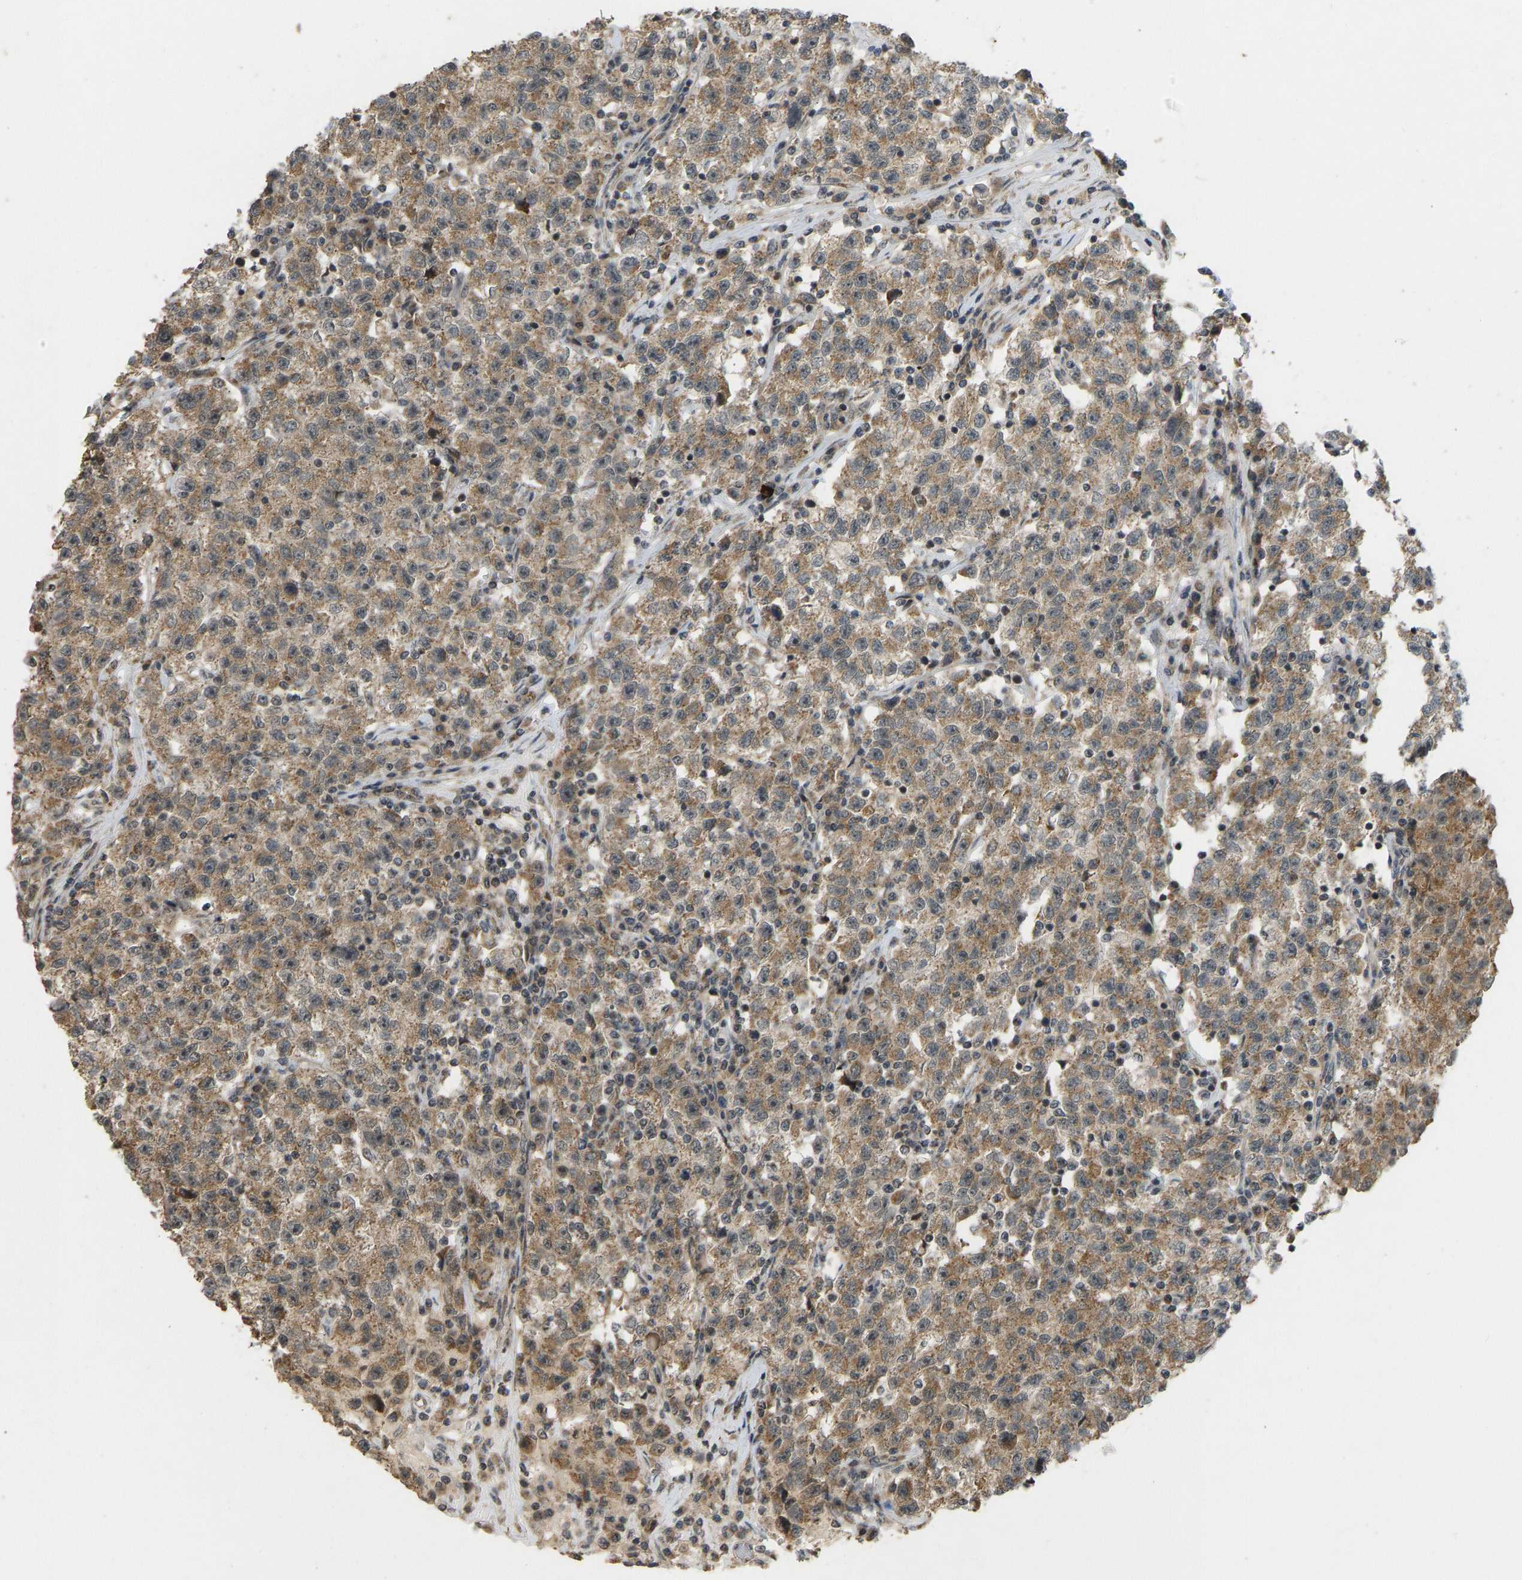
{"staining": {"intensity": "moderate", "quantity": ">75%", "location": "cytoplasmic/membranous"}, "tissue": "testis cancer", "cell_type": "Tumor cells", "image_type": "cancer", "snomed": [{"axis": "morphology", "description": "Seminoma, NOS"}, {"axis": "topography", "description": "Testis"}], "caption": "A brown stain shows moderate cytoplasmic/membranous expression of a protein in human testis seminoma tumor cells.", "gene": "ACADS", "patient": {"sex": "male", "age": 22}}